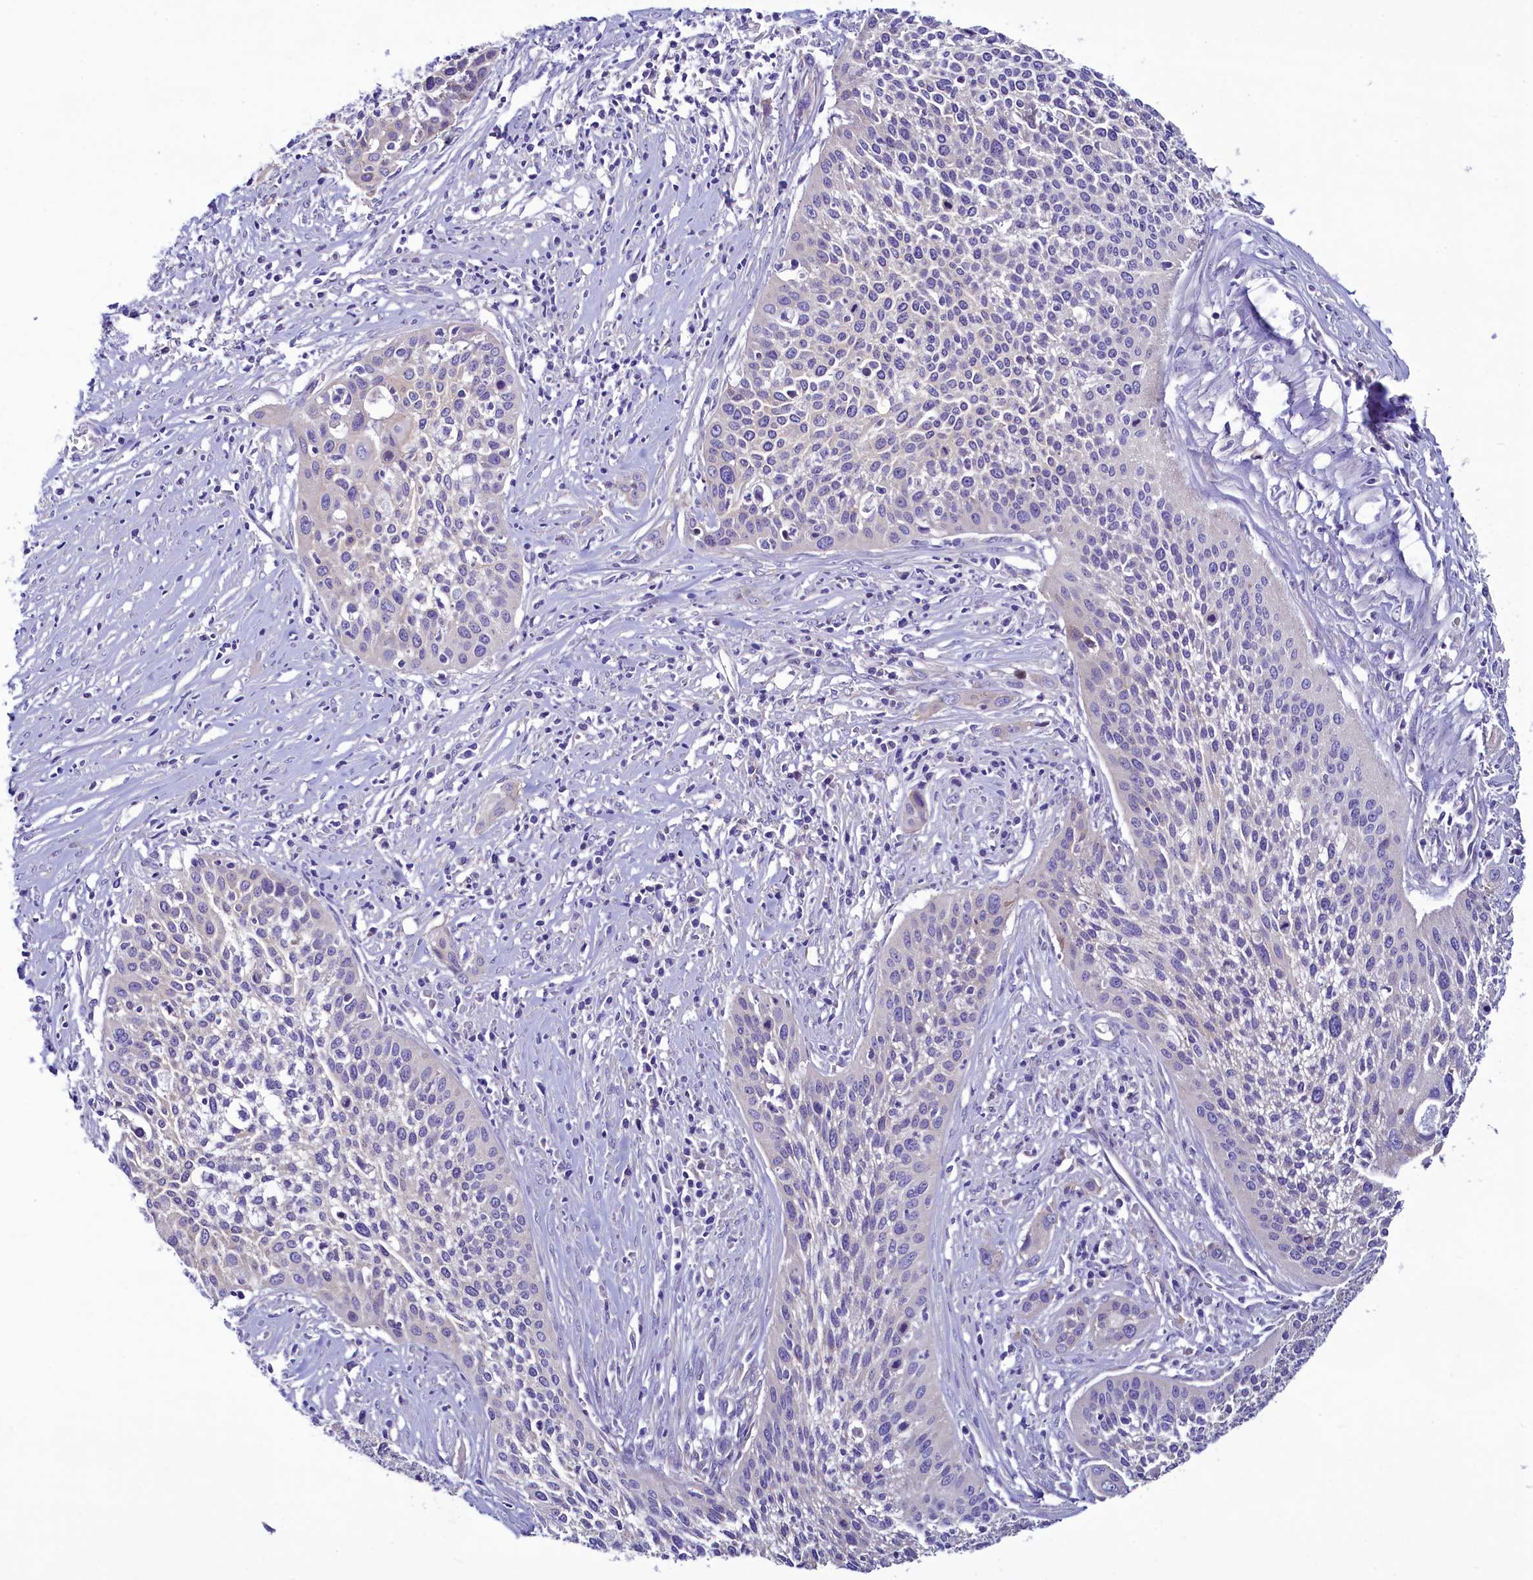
{"staining": {"intensity": "negative", "quantity": "none", "location": "none"}, "tissue": "cervical cancer", "cell_type": "Tumor cells", "image_type": "cancer", "snomed": [{"axis": "morphology", "description": "Squamous cell carcinoma, NOS"}, {"axis": "topography", "description": "Cervix"}], "caption": "High magnification brightfield microscopy of cervical cancer stained with DAB (brown) and counterstained with hematoxylin (blue): tumor cells show no significant staining. Brightfield microscopy of immunohistochemistry stained with DAB (3,3'-diaminobenzidine) (brown) and hematoxylin (blue), captured at high magnification.", "gene": "KRBOX5", "patient": {"sex": "female", "age": 34}}